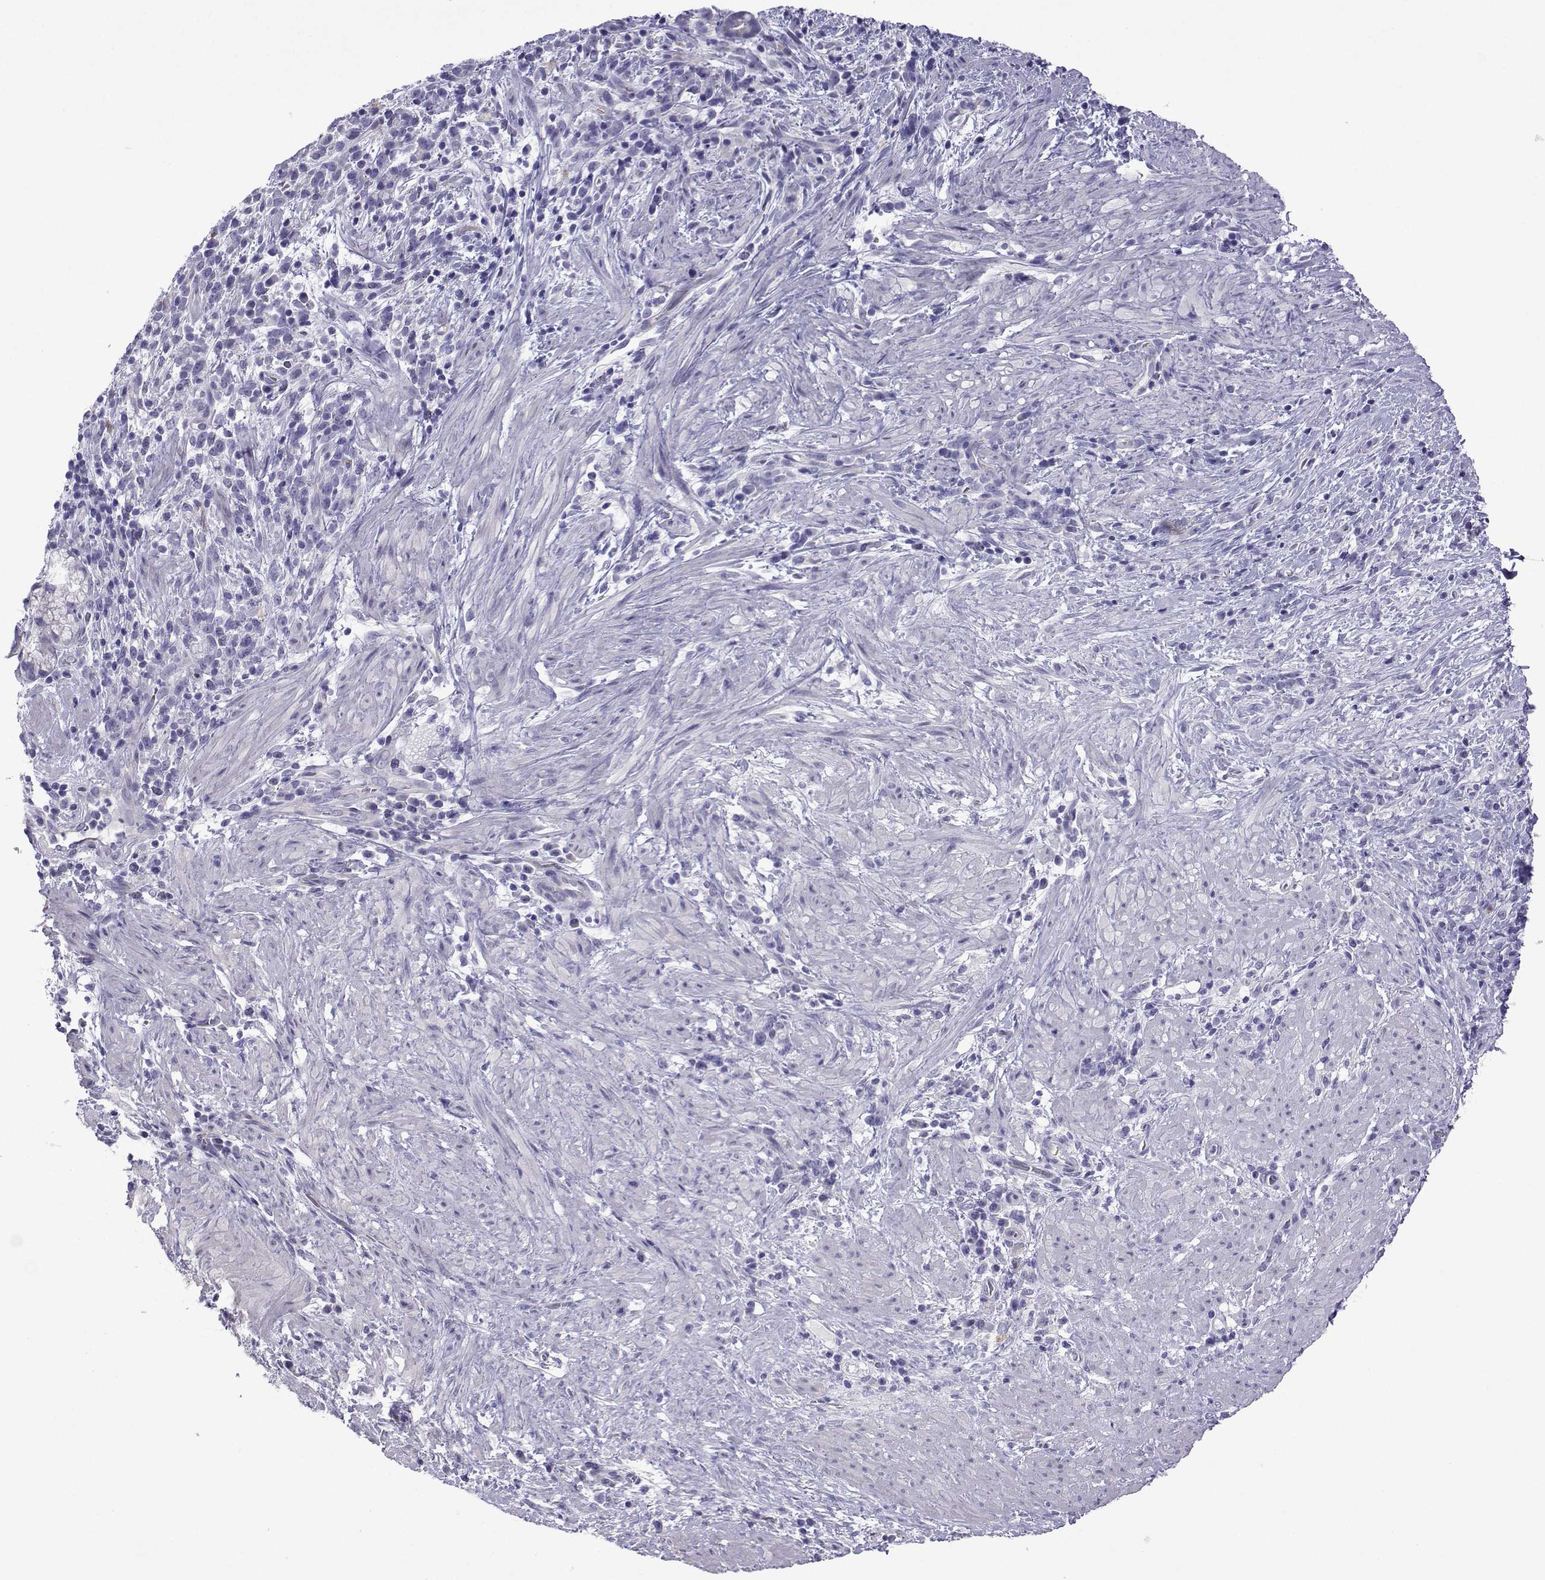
{"staining": {"intensity": "negative", "quantity": "none", "location": "none"}, "tissue": "stomach cancer", "cell_type": "Tumor cells", "image_type": "cancer", "snomed": [{"axis": "morphology", "description": "Adenocarcinoma, NOS"}, {"axis": "topography", "description": "Stomach"}], "caption": "The image demonstrates no staining of tumor cells in stomach cancer.", "gene": "CFAP70", "patient": {"sex": "female", "age": 57}}